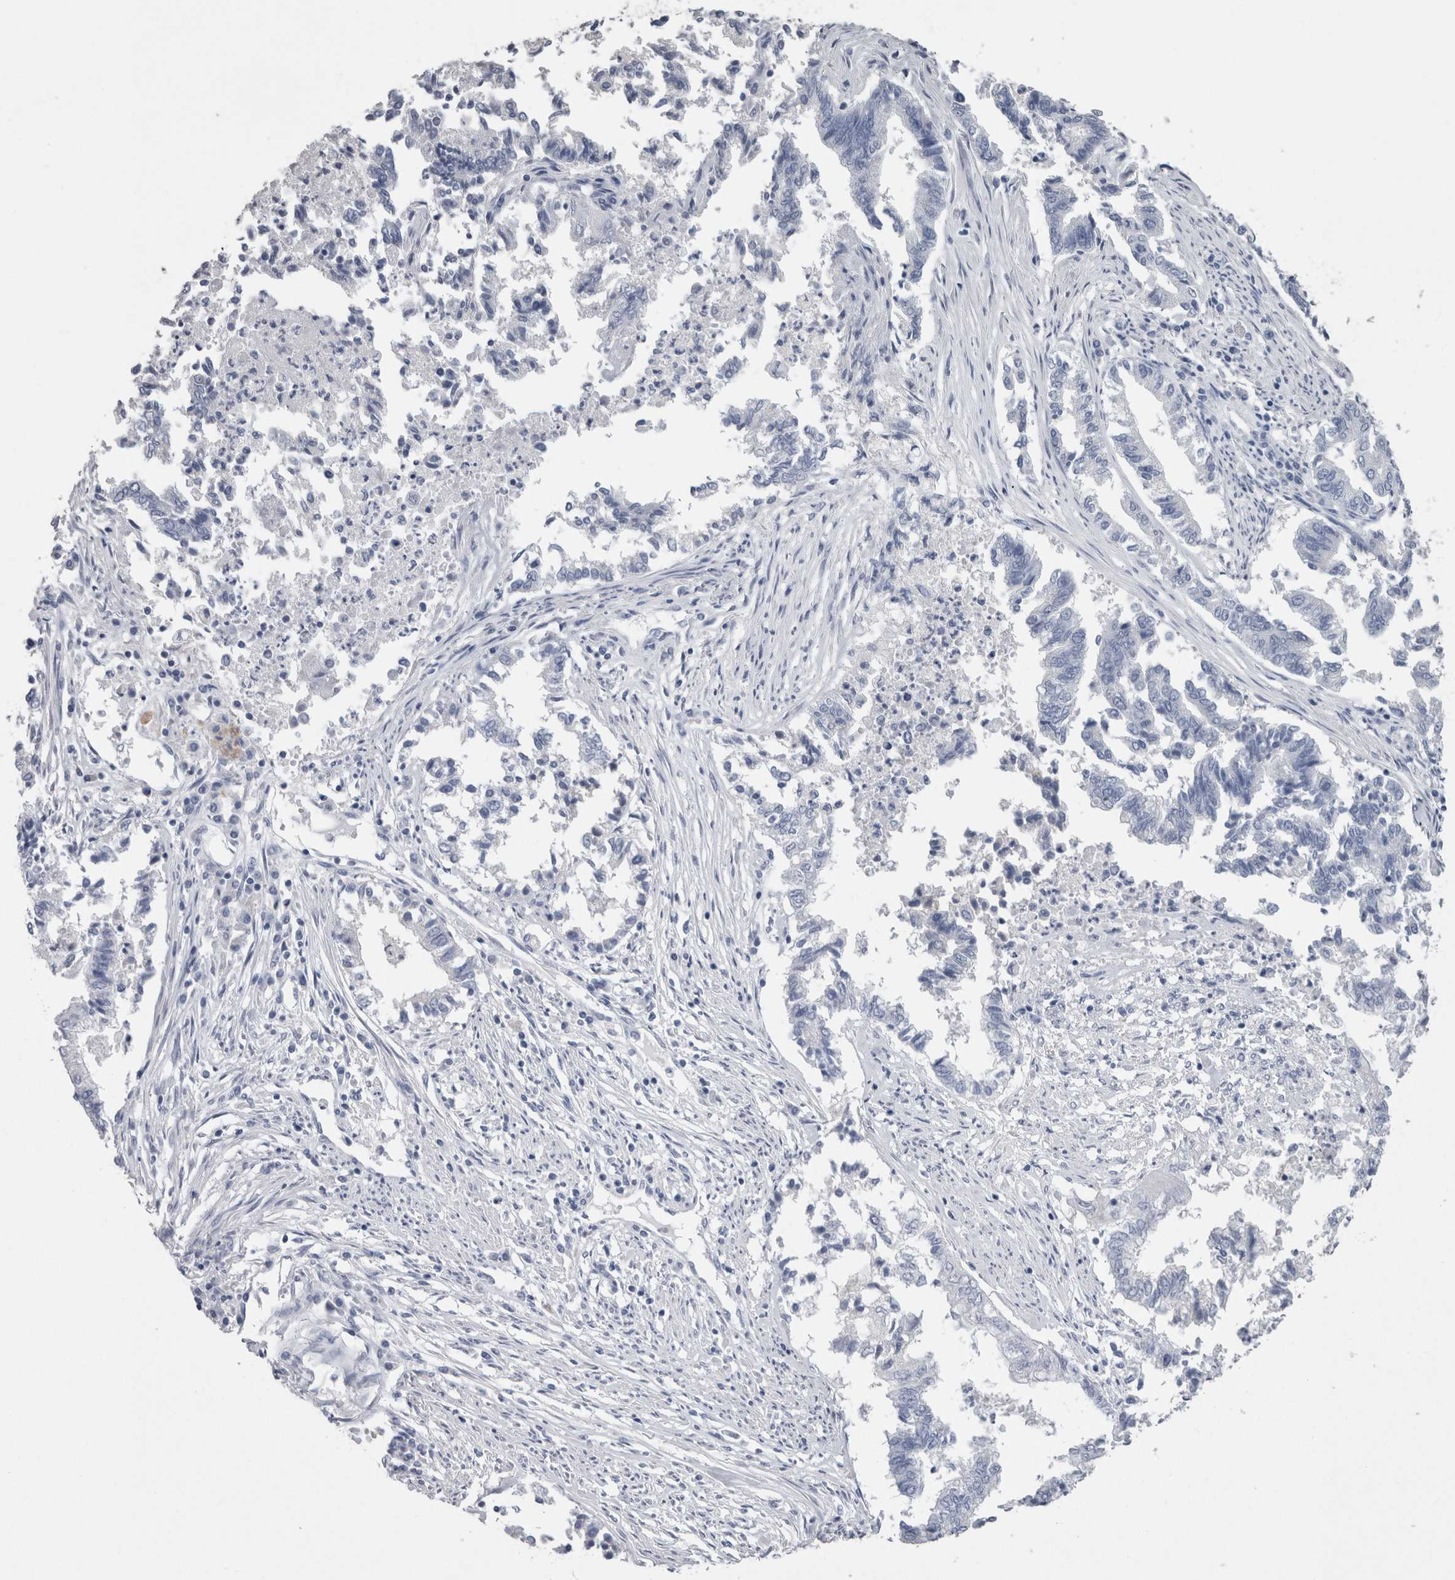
{"staining": {"intensity": "negative", "quantity": "none", "location": "none"}, "tissue": "endometrial cancer", "cell_type": "Tumor cells", "image_type": "cancer", "snomed": [{"axis": "morphology", "description": "Necrosis, NOS"}, {"axis": "morphology", "description": "Adenocarcinoma, NOS"}, {"axis": "topography", "description": "Endometrium"}], "caption": "Immunohistochemical staining of endometrial cancer displays no significant expression in tumor cells. (DAB (3,3'-diaminobenzidine) immunohistochemistry visualized using brightfield microscopy, high magnification).", "gene": "CA8", "patient": {"sex": "female", "age": 79}}